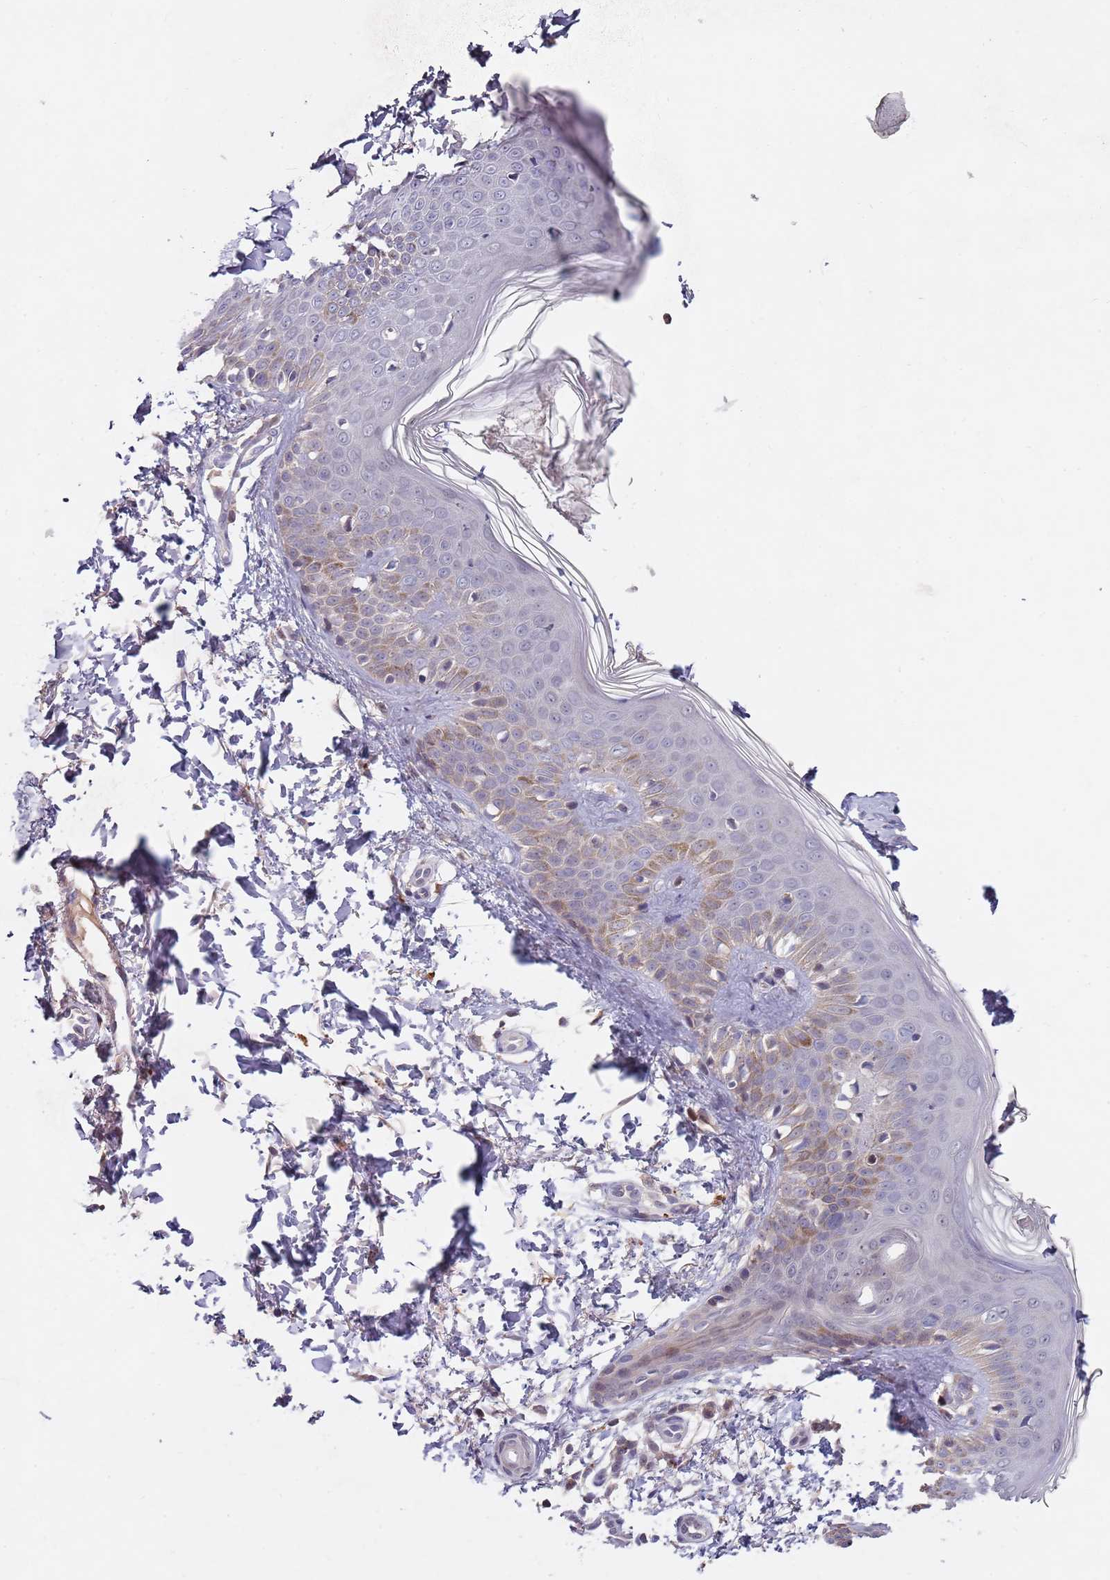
{"staining": {"intensity": "negative", "quantity": "none", "location": "none"}, "tissue": "skin", "cell_type": "Fibroblasts", "image_type": "normal", "snomed": [{"axis": "morphology", "description": "Normal tissue, NOS"}, {"axis": "topography", "description": "Skin"}], "caption": "DAB immunohistochemical staining of benign skin reveals no significant expression in fibroblasts.", "gene": "NRDE2", "patient": {"sex": "male", "age": 37}}